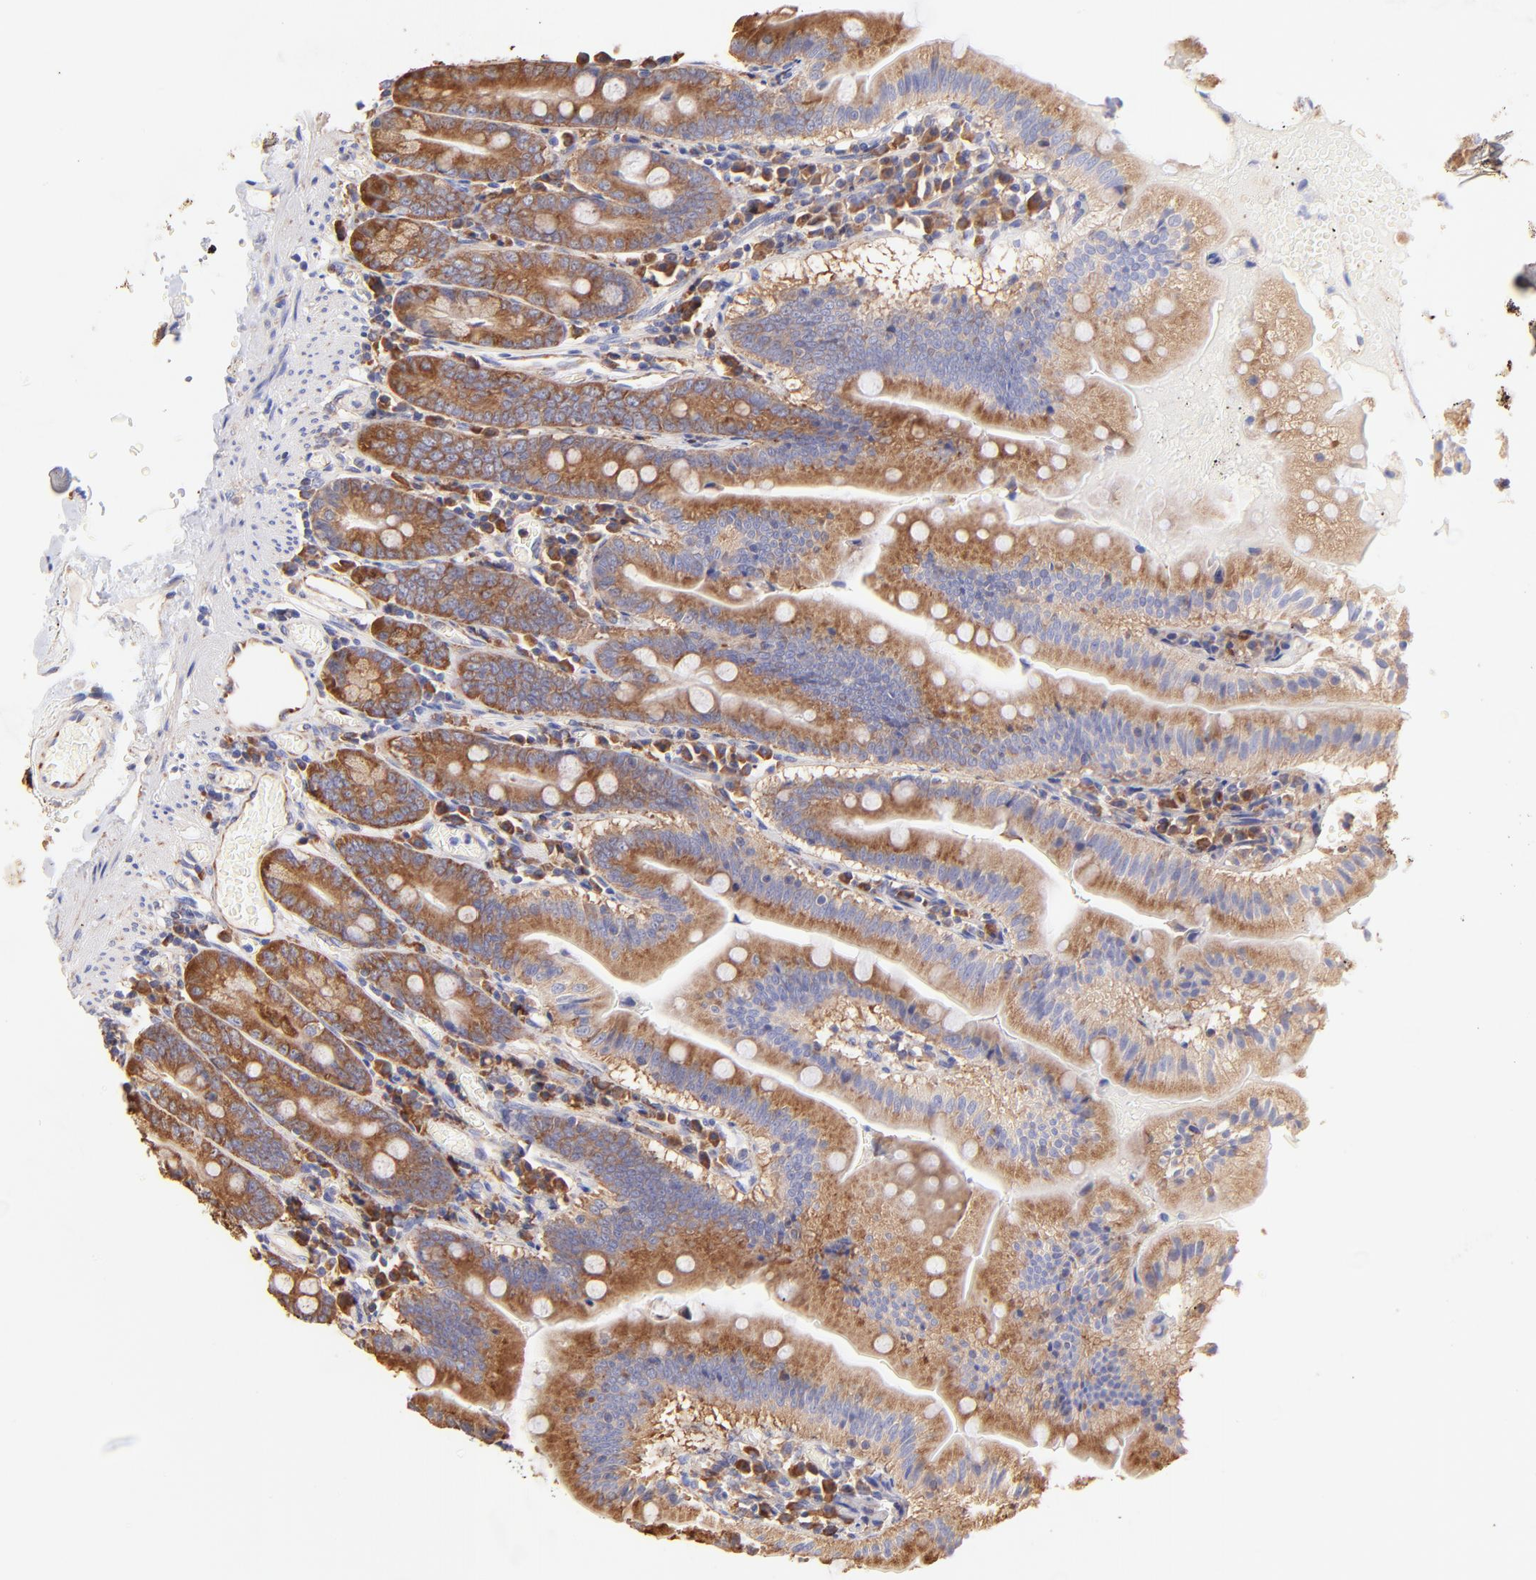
{"staining": {"intensity": "moderate", "quantity": ">75%", "location": "cytoplasmic/membranous"}, "tissue": "small intestine", "cell_type": "Glandular cells", "image_type": "normal", "snomed": [{"axis": "morphology", "description": "Normal tissue, NOS"}, {"axis": "topography", "description": "Small intestine"}], "caption": "IHC histopathology image of unremarkable small intestine: small intestine stained using IHC demonstrates medium levels of moderate protein expression localized specifically in the cytoplasmic/membranous of glandular cells, appearing as a cytoplasmic/membranous brown color.", "gene": "RPL30", "patient": {"sex": "male", "age": 71}}